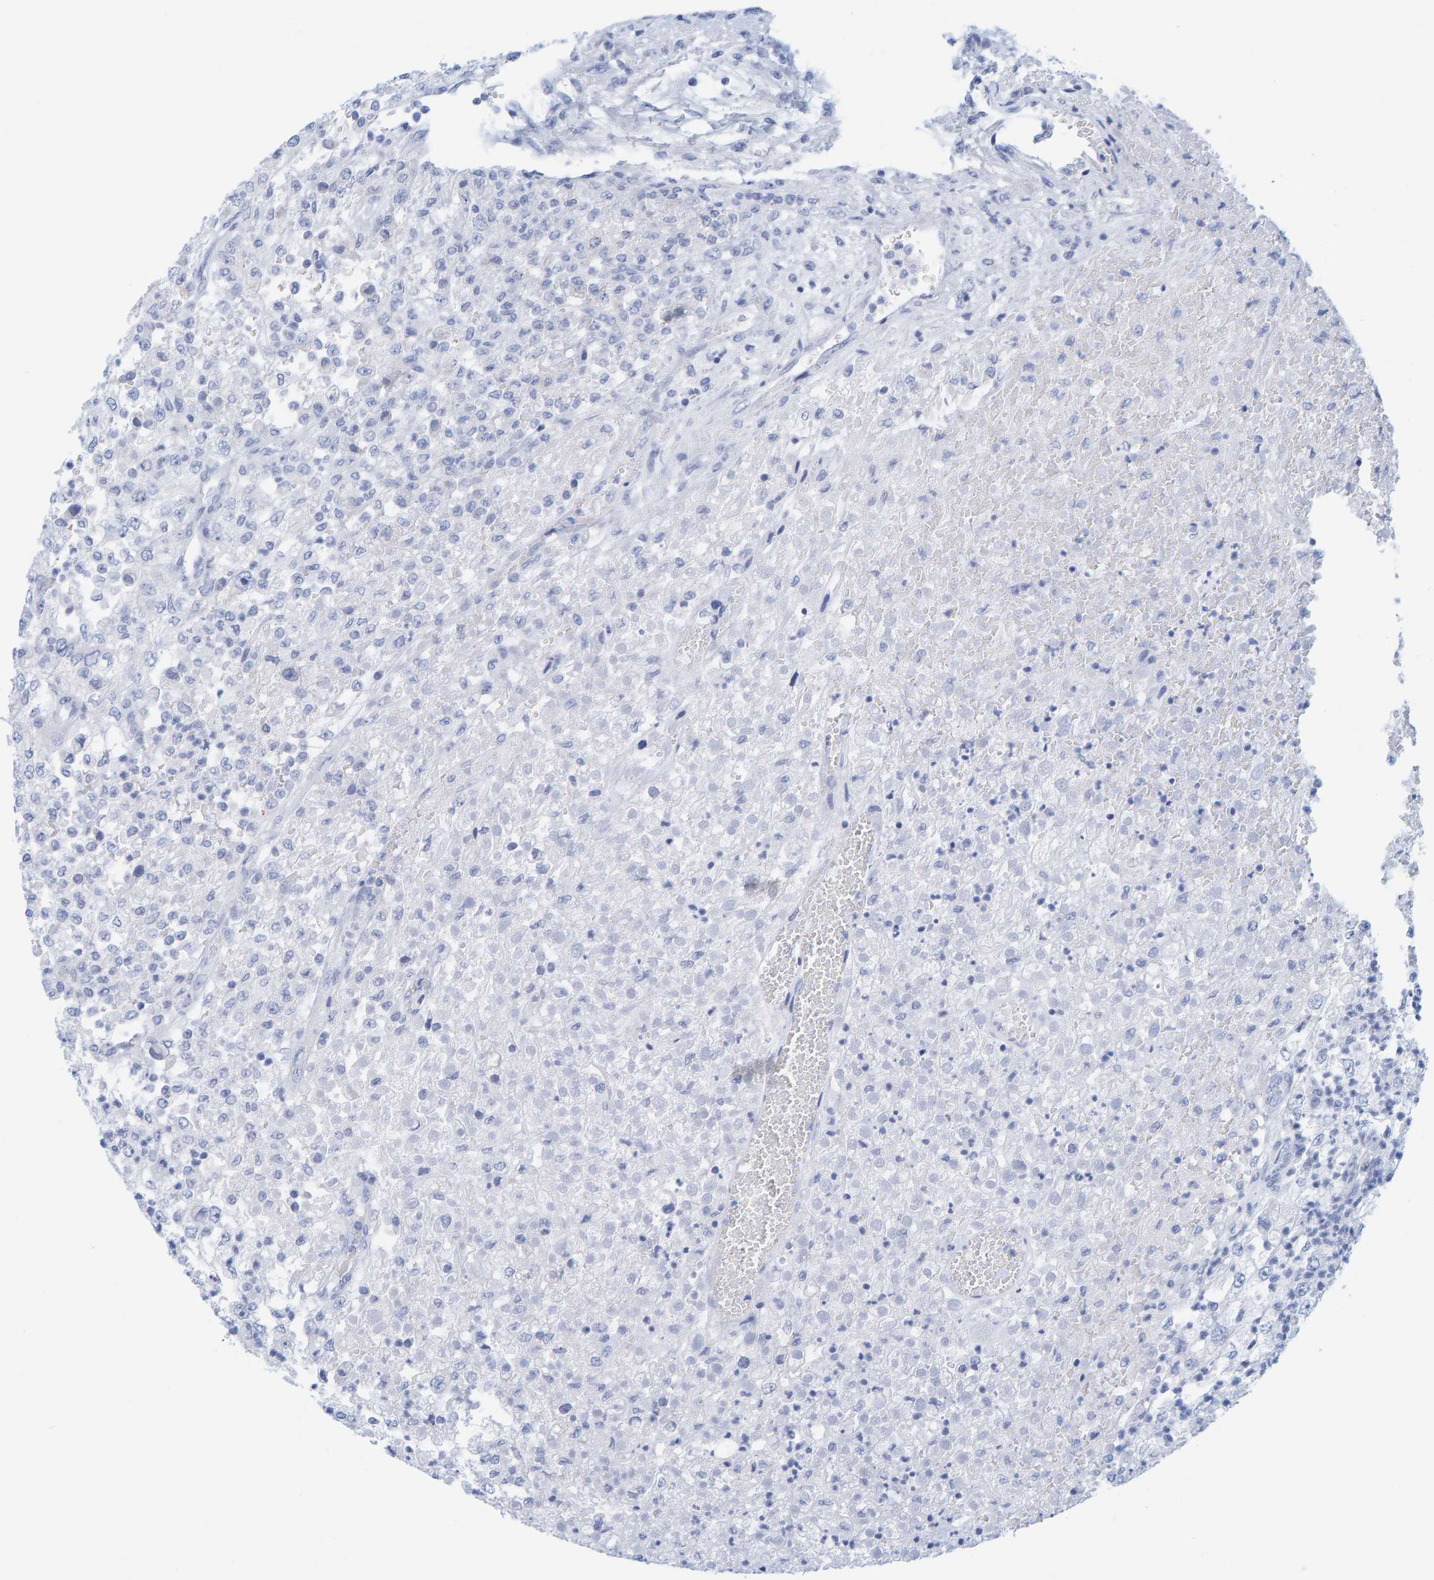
{"staining": {"intensity": "negative", "quantity": "none", "location": "none"}, "tissue": "renal cancer", "cell_type": "Tumor cells", "image_type": "cancer", "snomed": [{"axis": "morphology", "description": "Adenocarcinoma, NOS"}, {"axis": "topography", "description": "Kidney"}], "caption": "A micrograph of human adenocarcinoma (renal) is negative for staining in tumor cells. (Immunohistochemistry, brightfield microscopy, high magnification).", "gene": "KLHL11", "patient": {"sex": "female", "age": 54}}